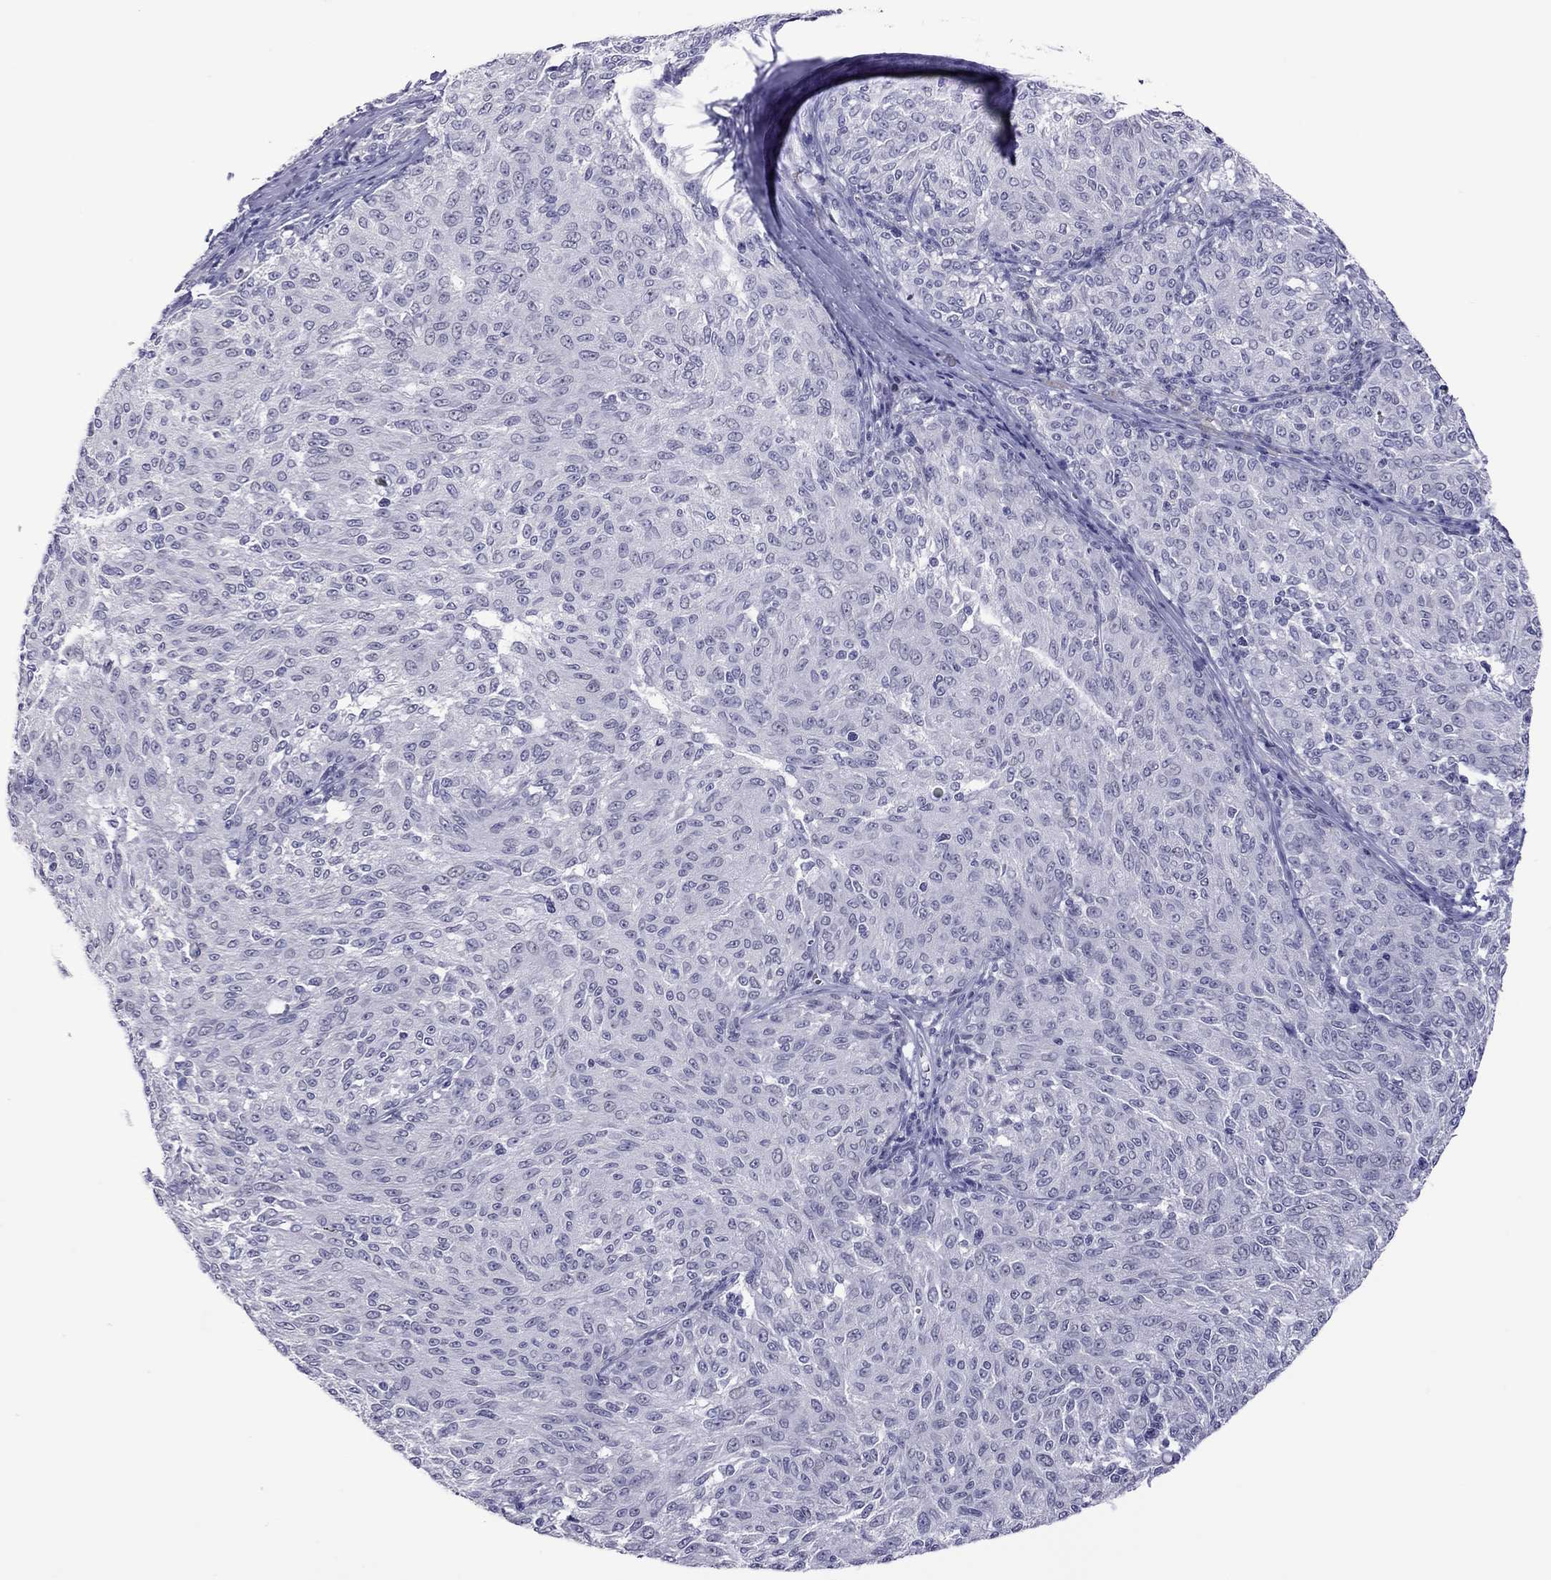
{"staining": {"intensity": "negative", "quantity": "none", "location": "none"}, "tissue": "melanoma", "cell_type": "Tumor cells", "image_type": "cancer", "snomed": [{"axis": "morphology", "description": "Malignant melanoma, NOS"}, {"axis": "topography", "description": "Skin"}], "caption": "High power microscopy micrograph of an immunohistochemistry image of malignant melanoma, revealing no significant expression in tumor cells. (DAB (3,3'-diaminobenzidine) immunohistochemistry visualized using brightfield microscopy, high magnification).", "gene": "CHRNB3", "patient": {"sex": "female", "age": 72}}